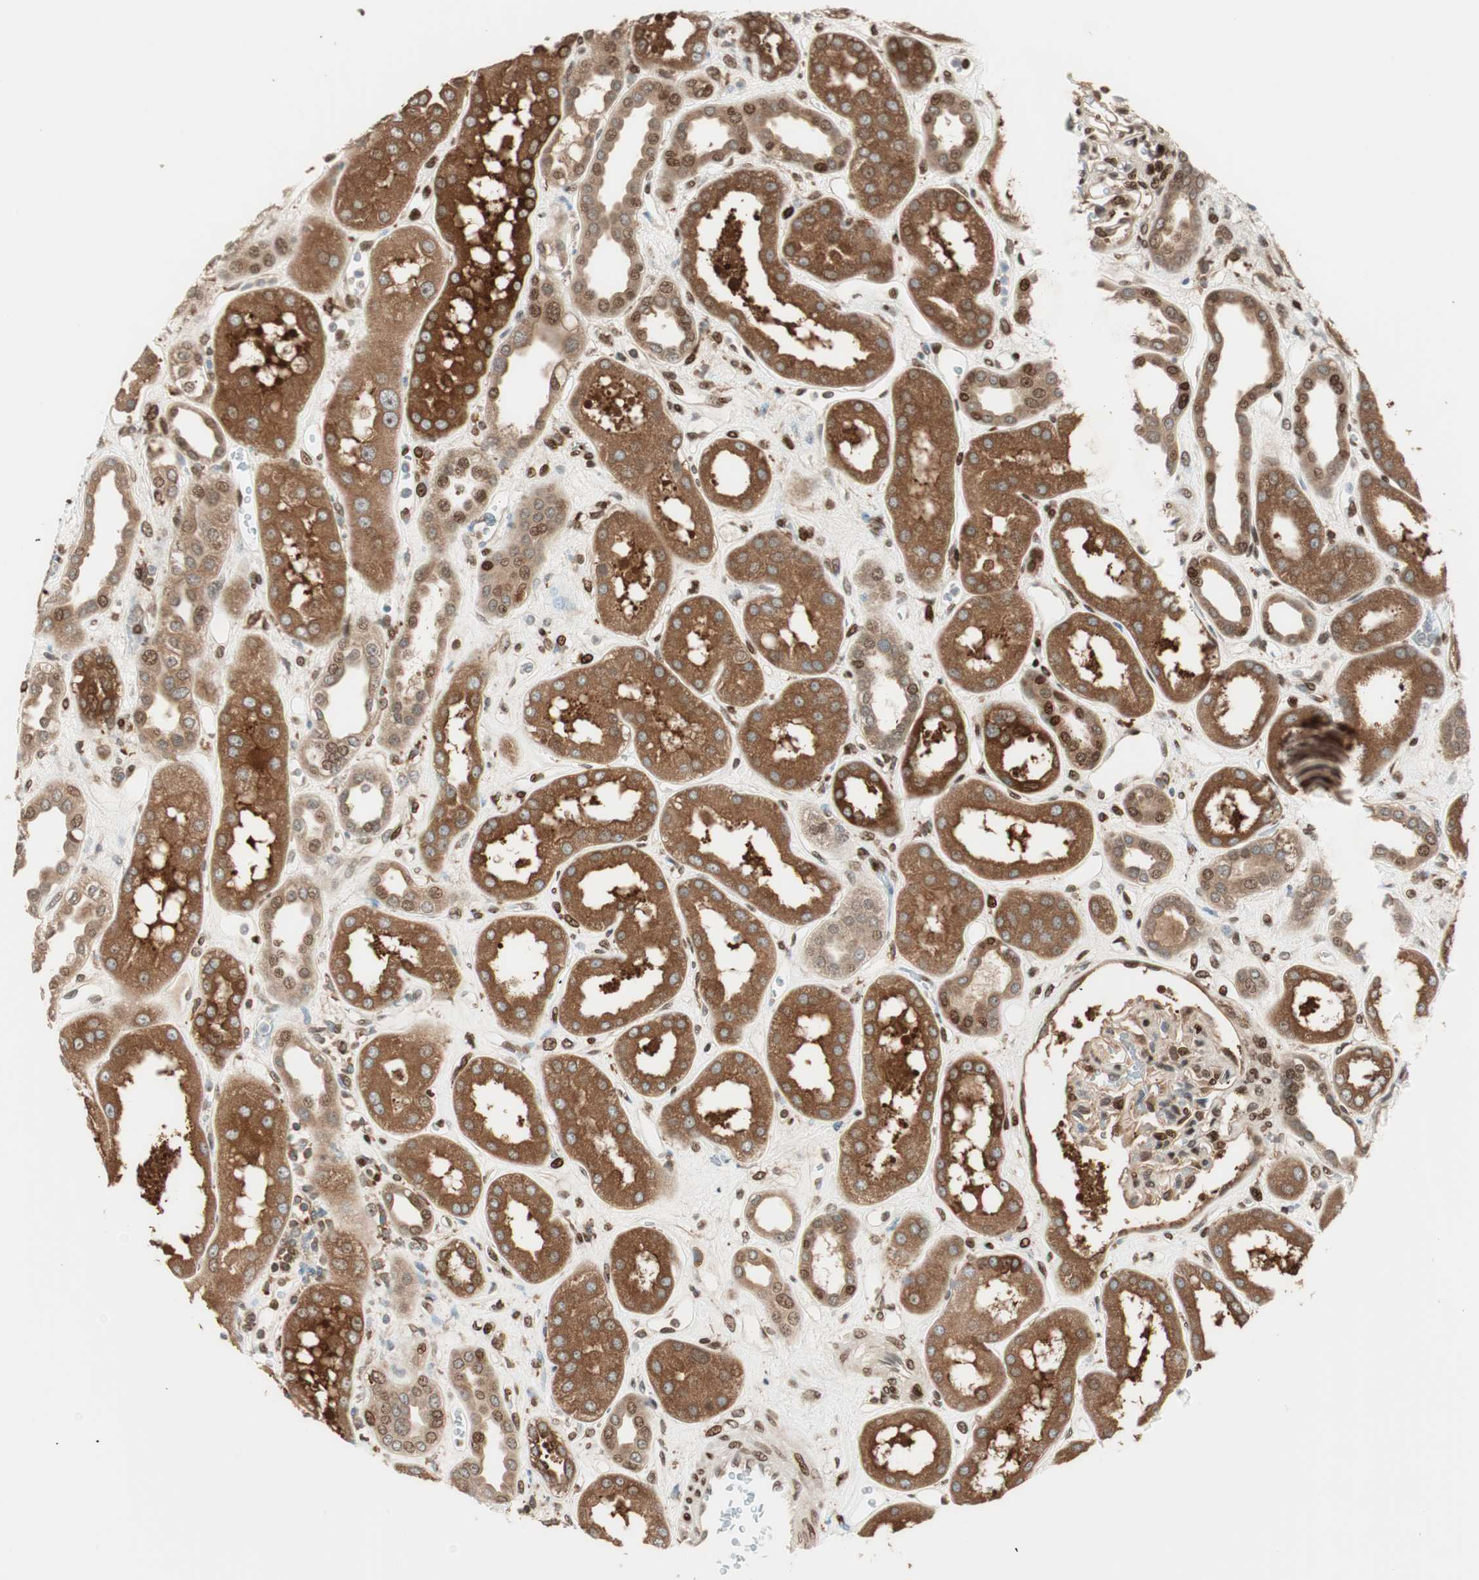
{"staining": {"intensity": "strong", "quantity": ">75%", "location": "cytoplasmic/membranous,nuclear"}, "tissue": "kidney", "cell_type": "Cells in glomeruli", "image_type": "normal", "snomed": [{"axis": "morphology", "description": "Normal tissue, NOS"}, {"axis": "topography", "description": "Kidney"}], "caption": "This photomicrograph demonstrates immunohistochemistry staining of normal human kidney, with high strong cytoplasmic/membranous,nuclear staining in about >75% of cells in glomeruli.", "gene": "BIN1", "patient": {"sex": "male", "age": 59}}